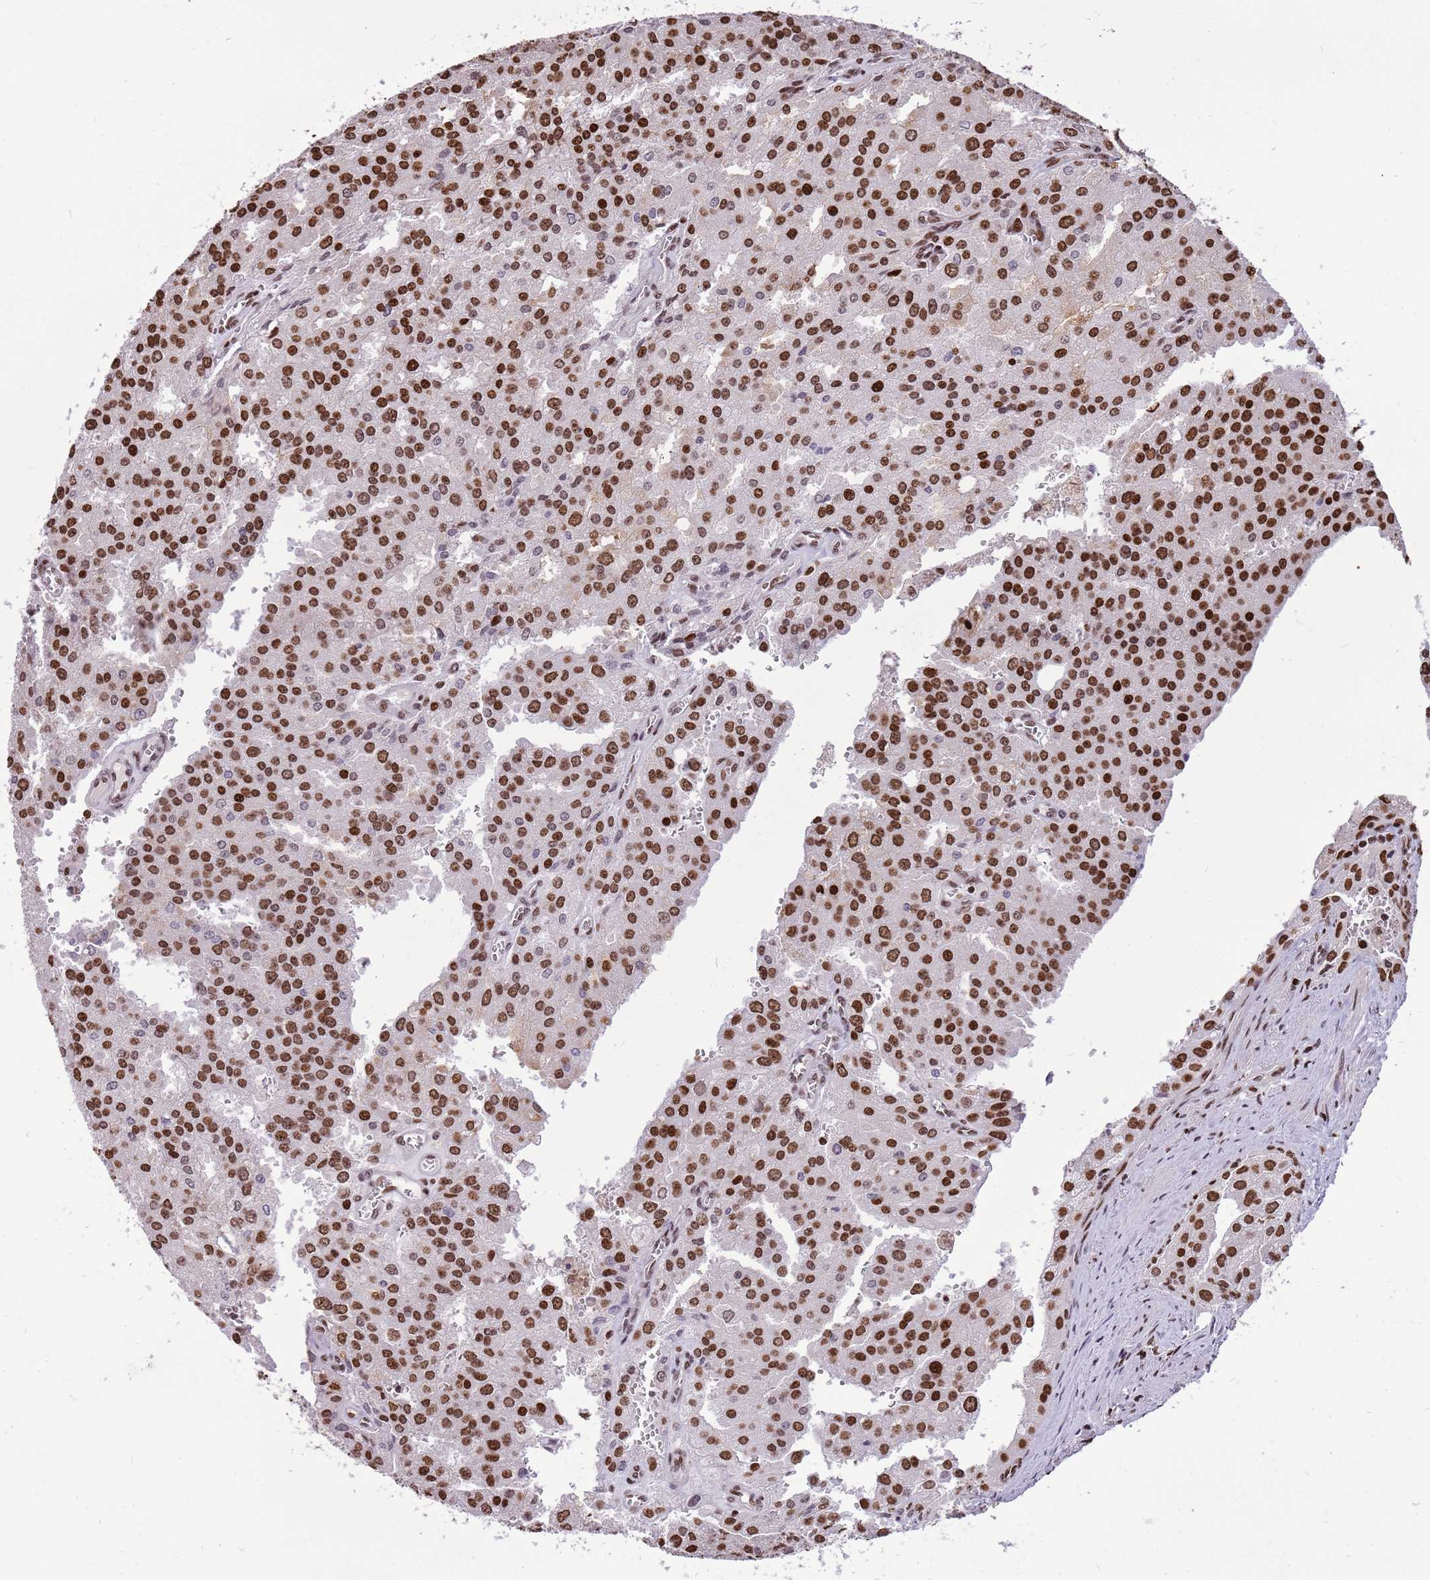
{"staining": {"intensity": "strong", "quantity": ">75%", "location": "nuclear"}, "tissue": "prostate cancer", "cell_type": "Tumor cells", "image_type": "cancer", "snomed": [{"axis": "morphology", "description": "Adenocarcinoma, High grade"}, {"axis": "topography", "description": "Prostate"}], "caption": "Prostate cancer tissue demonstrates strong nuclear staining in approximately >75% of tumor cells, visualized by immunohistochemistry.", "gene": "WASHC4", "patient": {"sex": "male", "age": 68}}